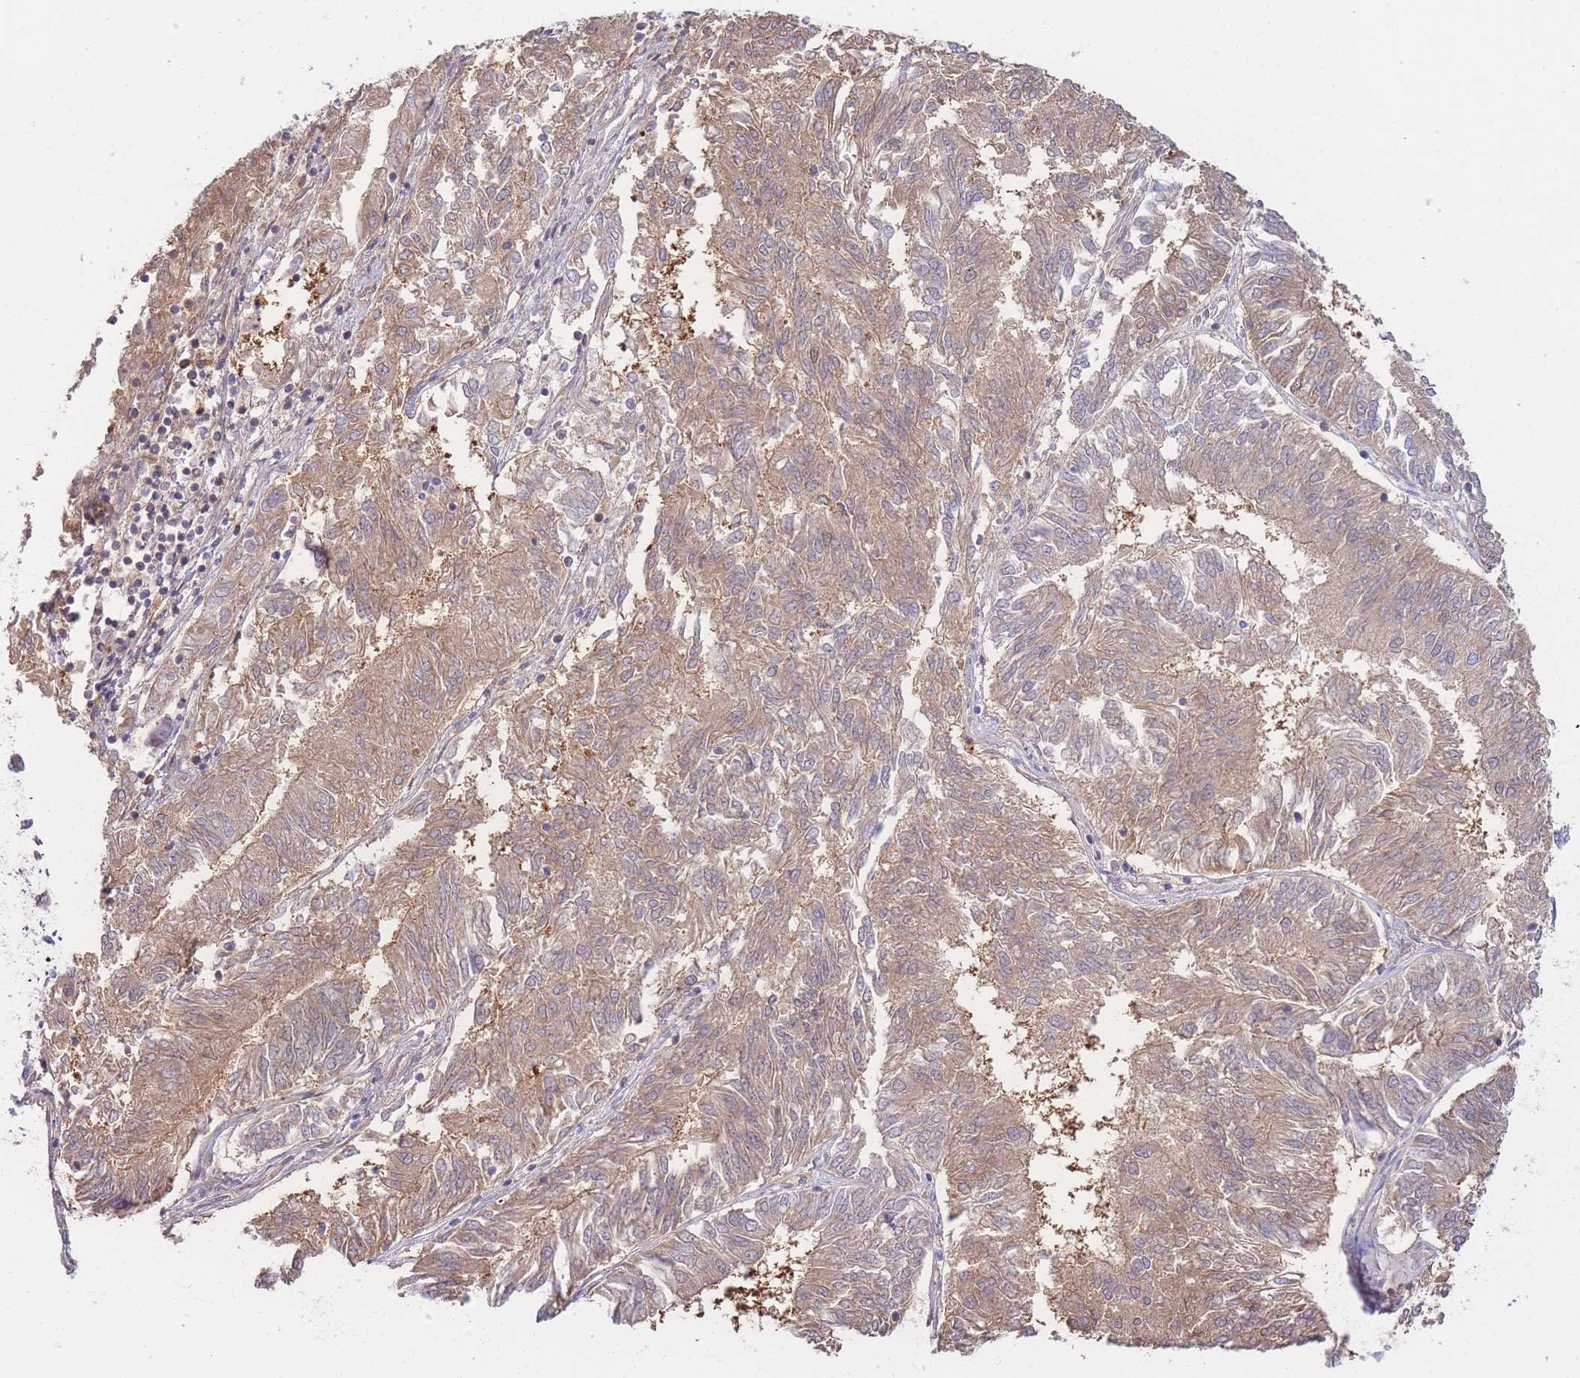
{"staining": {"intensity": "moderate", "quantity": ">75%", "location": "cytoplasmic/membranous"}, "tissue": "endometrial cancer", "cell_type": "Tumor cells", "image_type": "cancer", "snomed": [{"axis": "morphology", "description": "Adenocarcinoma, NOS"}, {"axis": "topography", "description": "Endometrium"}], "caption": "Protein staining shows moderate cytoplasmic/membranous positivity in approximately >75% of tumor cells in endometrial adenocarcinoma. Using DAB (brown) and hematoxylin (blue) stains, captured at high magnification using brightfield microscopy.", "gene": "SPHKAP", "patient": {"sex": "female", "age": 58}}